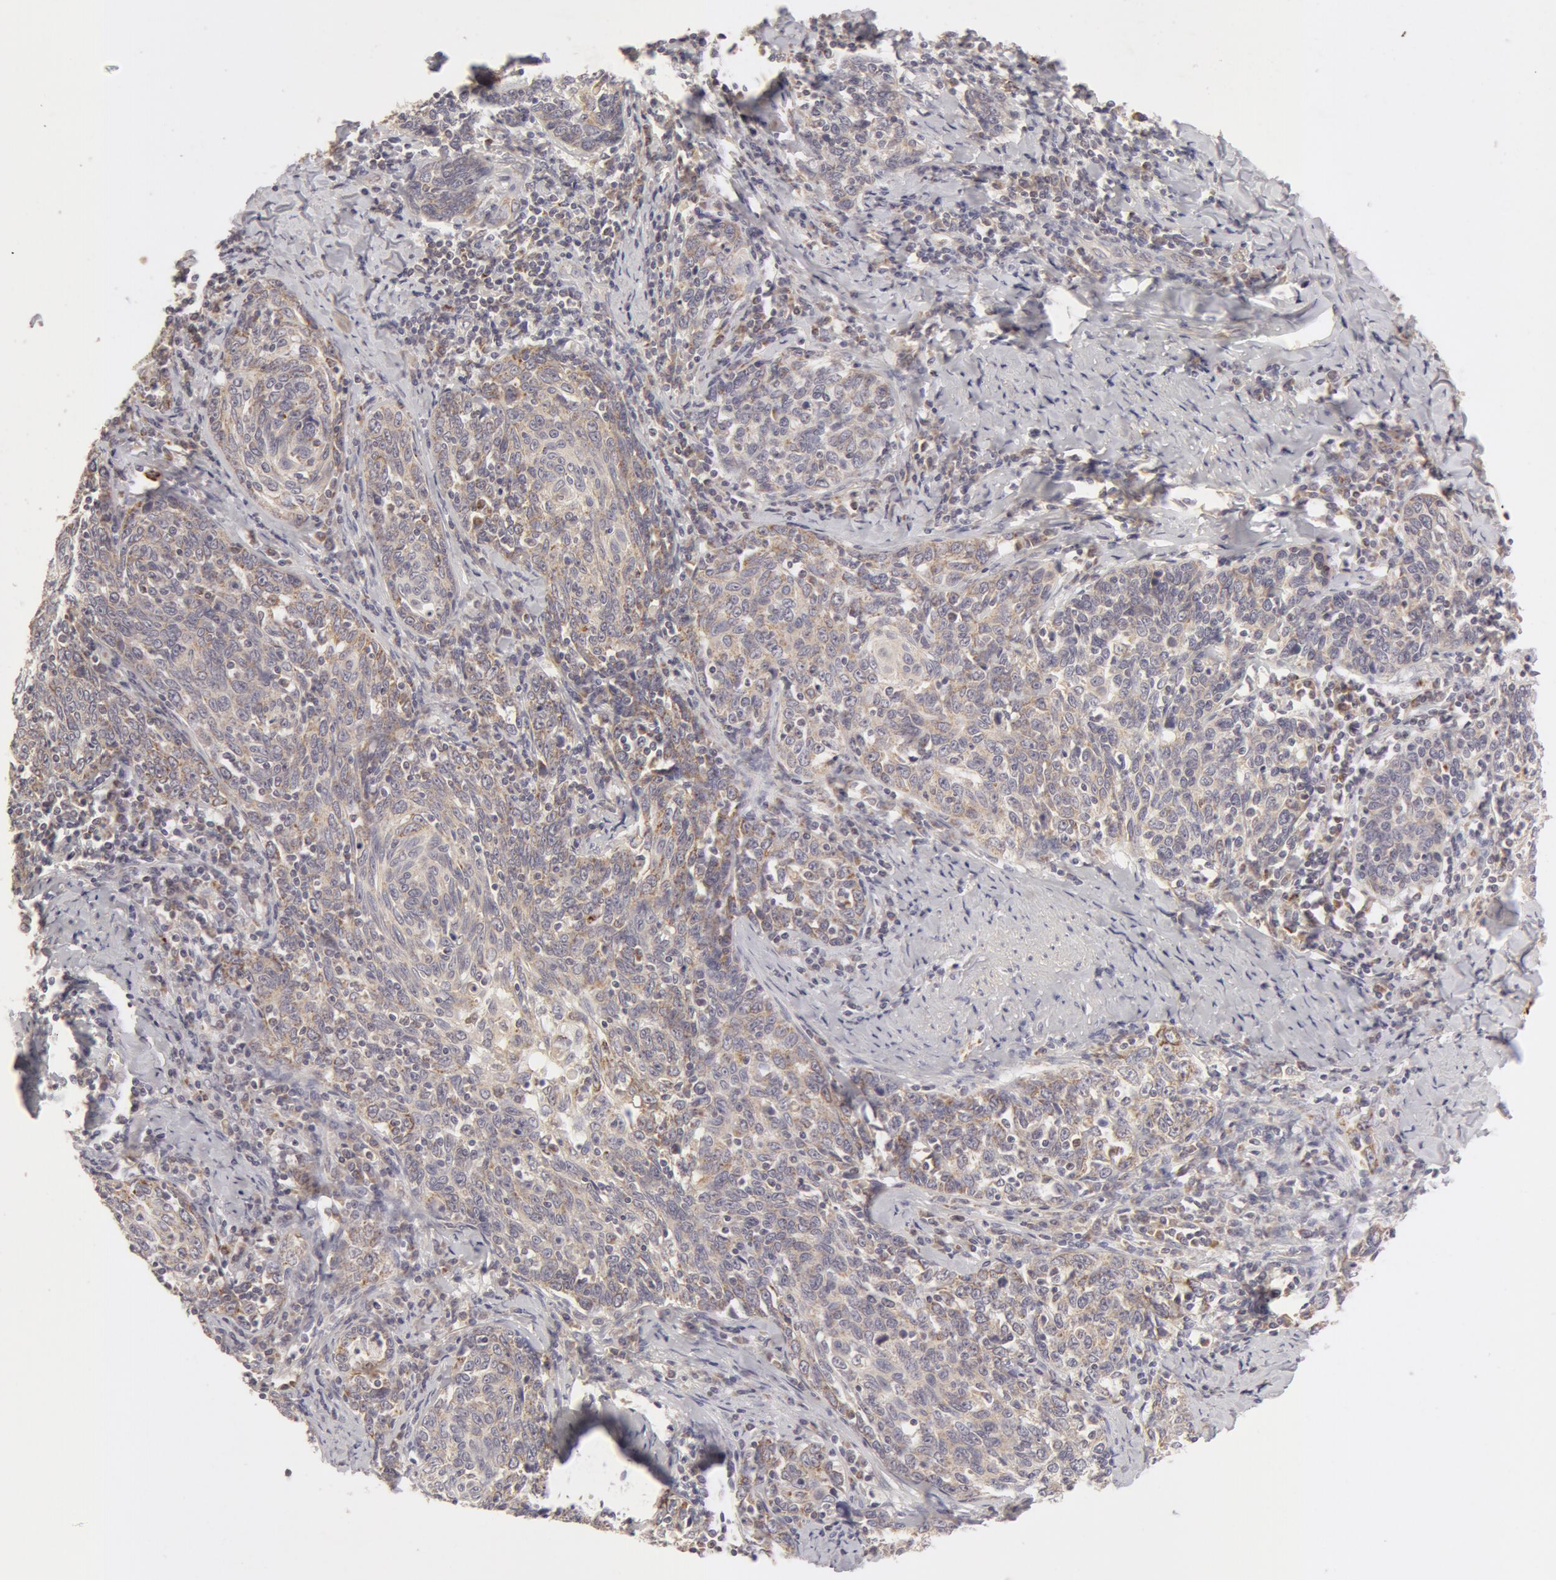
{"staining": {"intensity": "negative", "quantity": "none", "location": "none"}, "tissue": "cervical cancer", "cell_type": "Tumor cells", "image_type": "cancer", "snomed": [{"axis": "morphology", "description": "Squamous cell carcinoma, NOS"}, {"axis": "topography", "description": "Cervix"}], "caption": "The immunohistochemistry histopathology image has no significant expression in tumor cells of cervical cancer tissue. (Immunohistochemistry, brightfield microscopy, high magnification).", "gene": "ADPRH", "patient": {"sex": "female", "age": 41}}